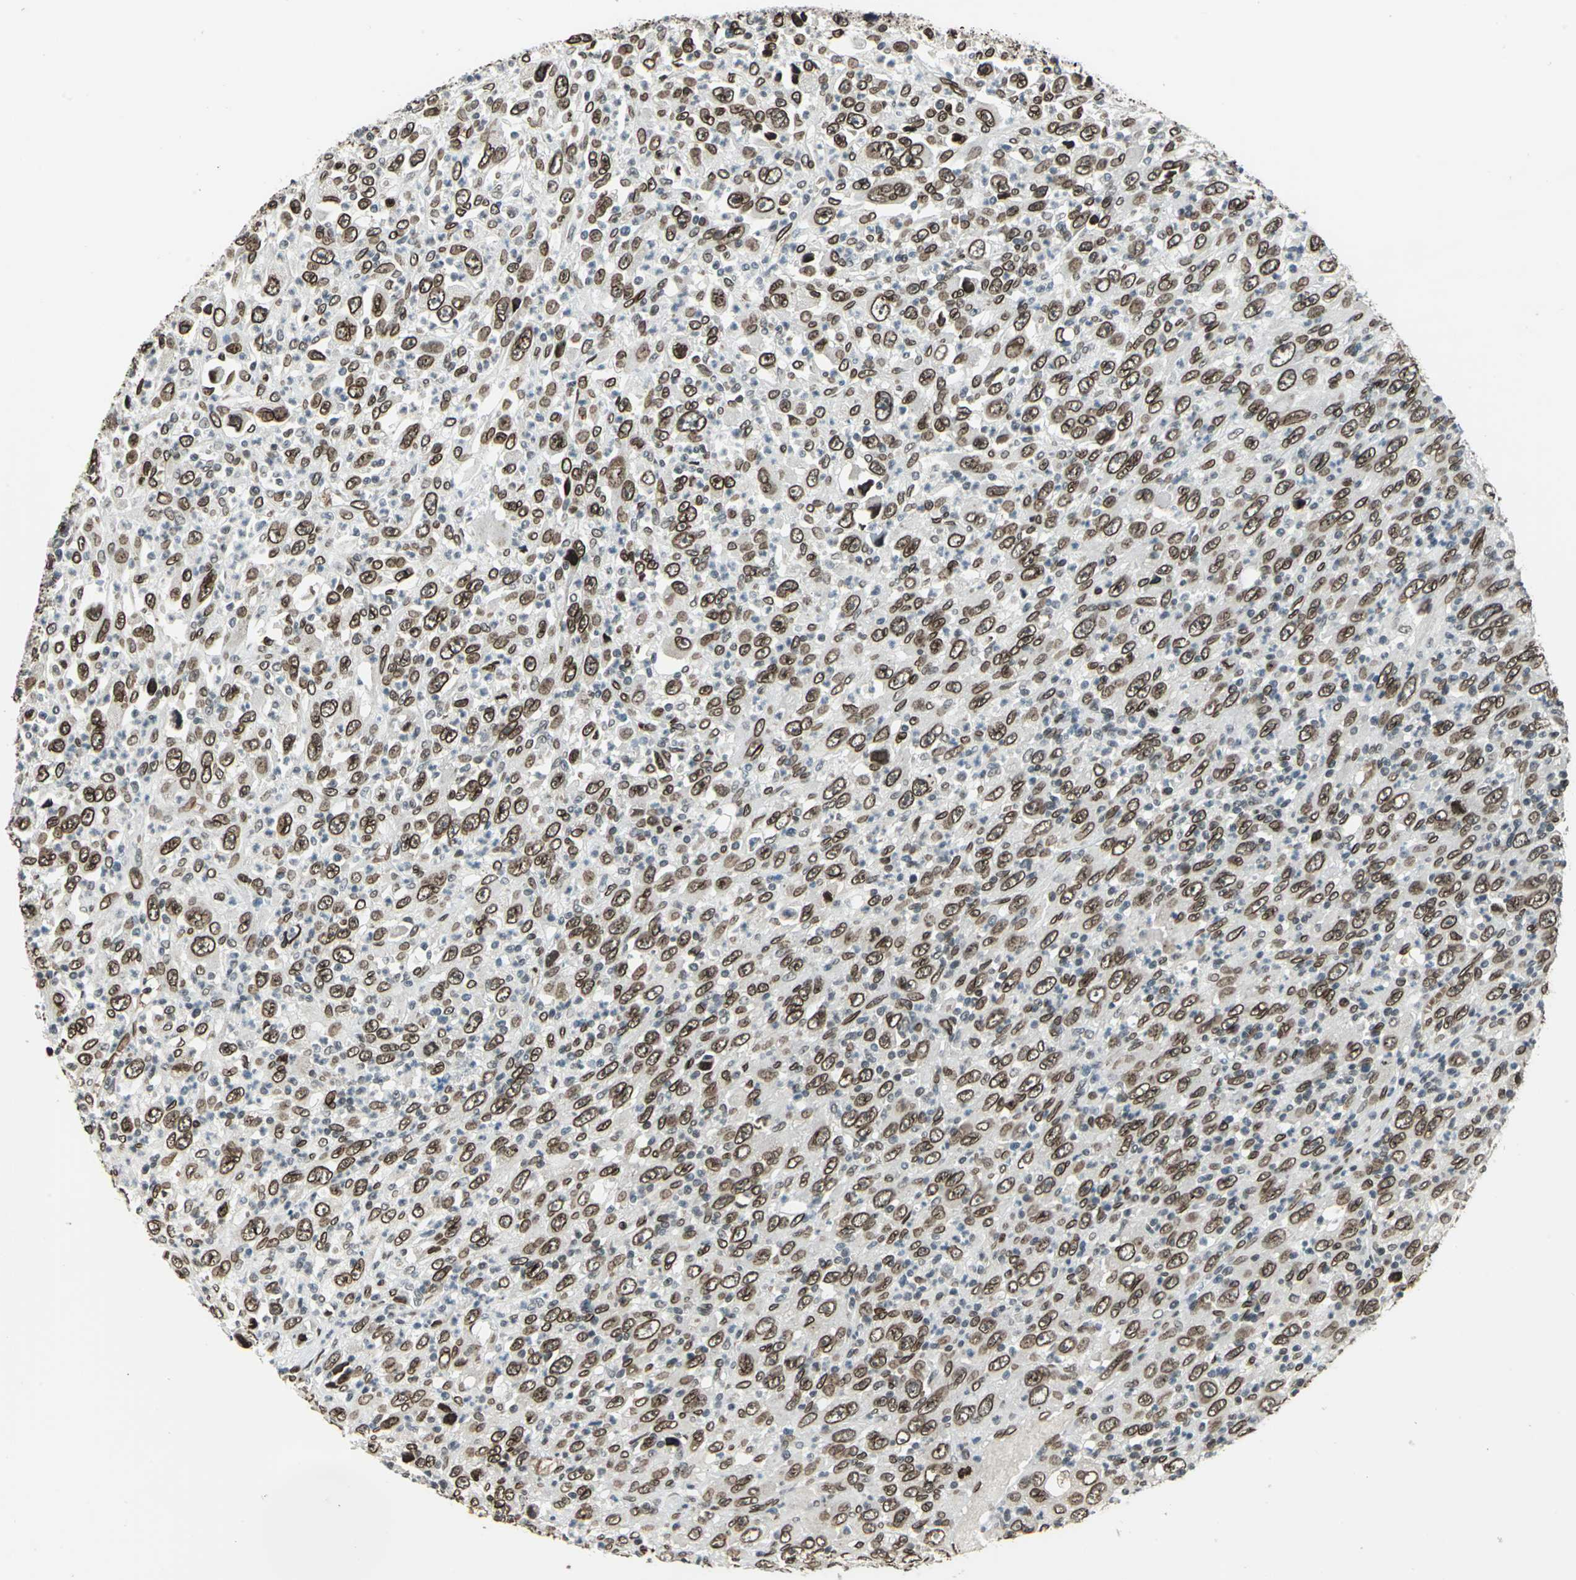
{"staining": {"intensity": "strong", "quantity": ">75%", "location": "cytoplasmic/membranous,nuclear"}, "tissue": "melanoma", "cell_type": "Tumor cells", "image_type": "cancer", "snomed": [{"axis": "morphology", "description": "Malignant melanoma, Metastatic site"}, {"axis": "topography", "description": "Skin"}], "caption": "Protein expression analysis of human malignant melanoma (metastatic site) reveals strong cytoplasmic/membranous and nuclear staining in about >75% of tumor cells.", "gene": "ISY1", "patient": {"sex": "female", "age": 56}}